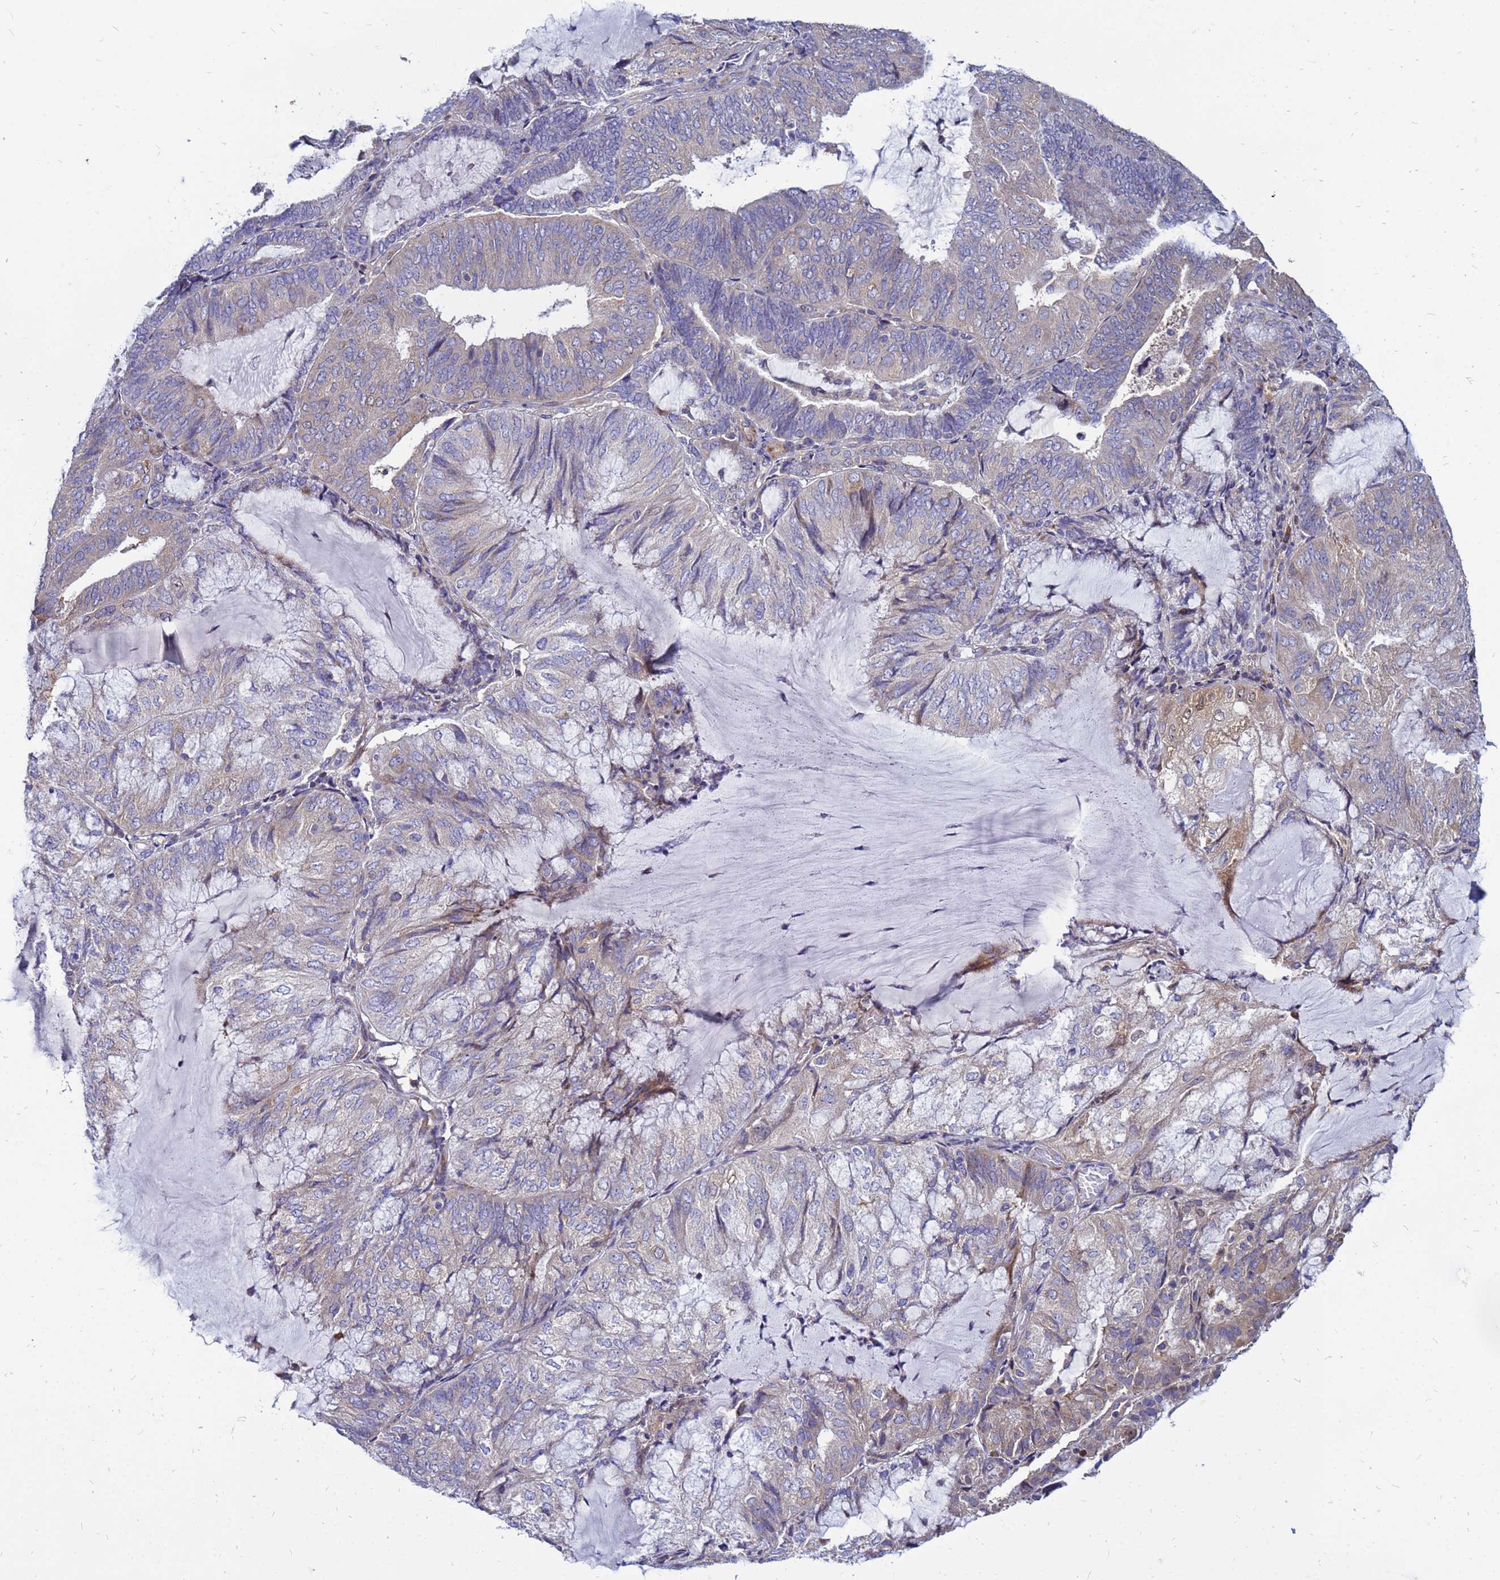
{"staining": {"intensity": "weak", "quantity": "25%-75%", "location": "cytoplasmic/membranous"}, "tissue": "endometrial cancer", "cell_type": "Tumor cells", "image_type": "cancer", "snomed": [{"axis": "morphology", "description": "Adenocarcinoma, NOS"}, {"axis": "topography", "description": "Endometrium"}], "caption": "The immunohistochemical stain shows weak cytoplasmic/membranous staining in tumor cells of endometrial cancer (adenocarcinoma) tissue.", "gene": "MOB2", "patient": {"sex": "female", "age": 81}}